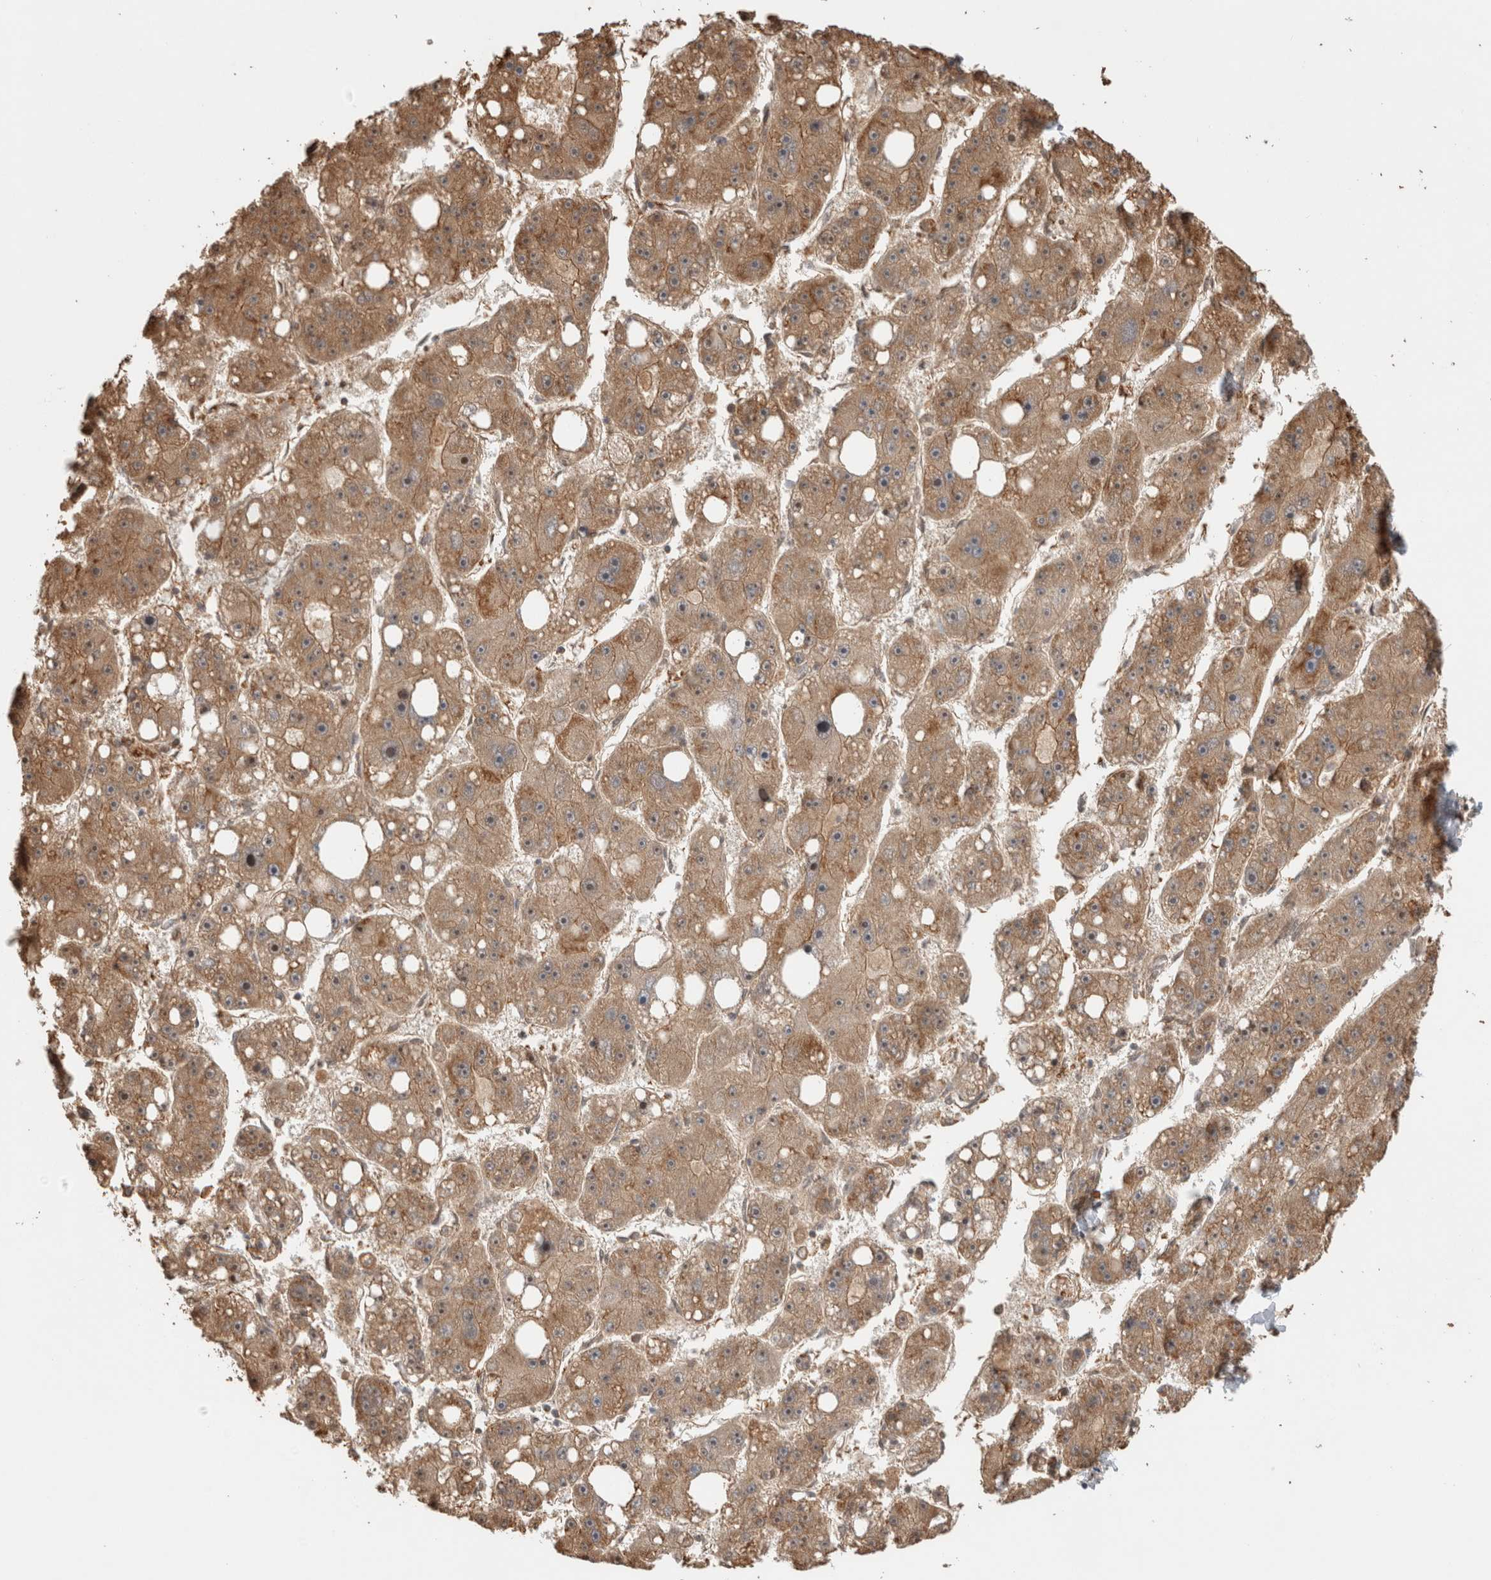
{"staining": {"intensity": "moderate", "quantity": ">75%", "location": "cytoplasmic/membranous"}, "tissue": "liver cancer", "cell_type": "Tumor cells", "image_type": "cancer", "snomed": [{"axis": "morphology", "description": "Carcinoma, Hepatocellular, NOS"}, {"axis": "topography", "description": "Liver"}], "caption": "Protein expression analysis of human liver cancer (hepatocellular carcinoma) reveals moderate cytoplasmic/membranous staining in about >75% of tumor cells.", "gene": "OTUD6B", "patient": {"sex": "female", "age": 61}}